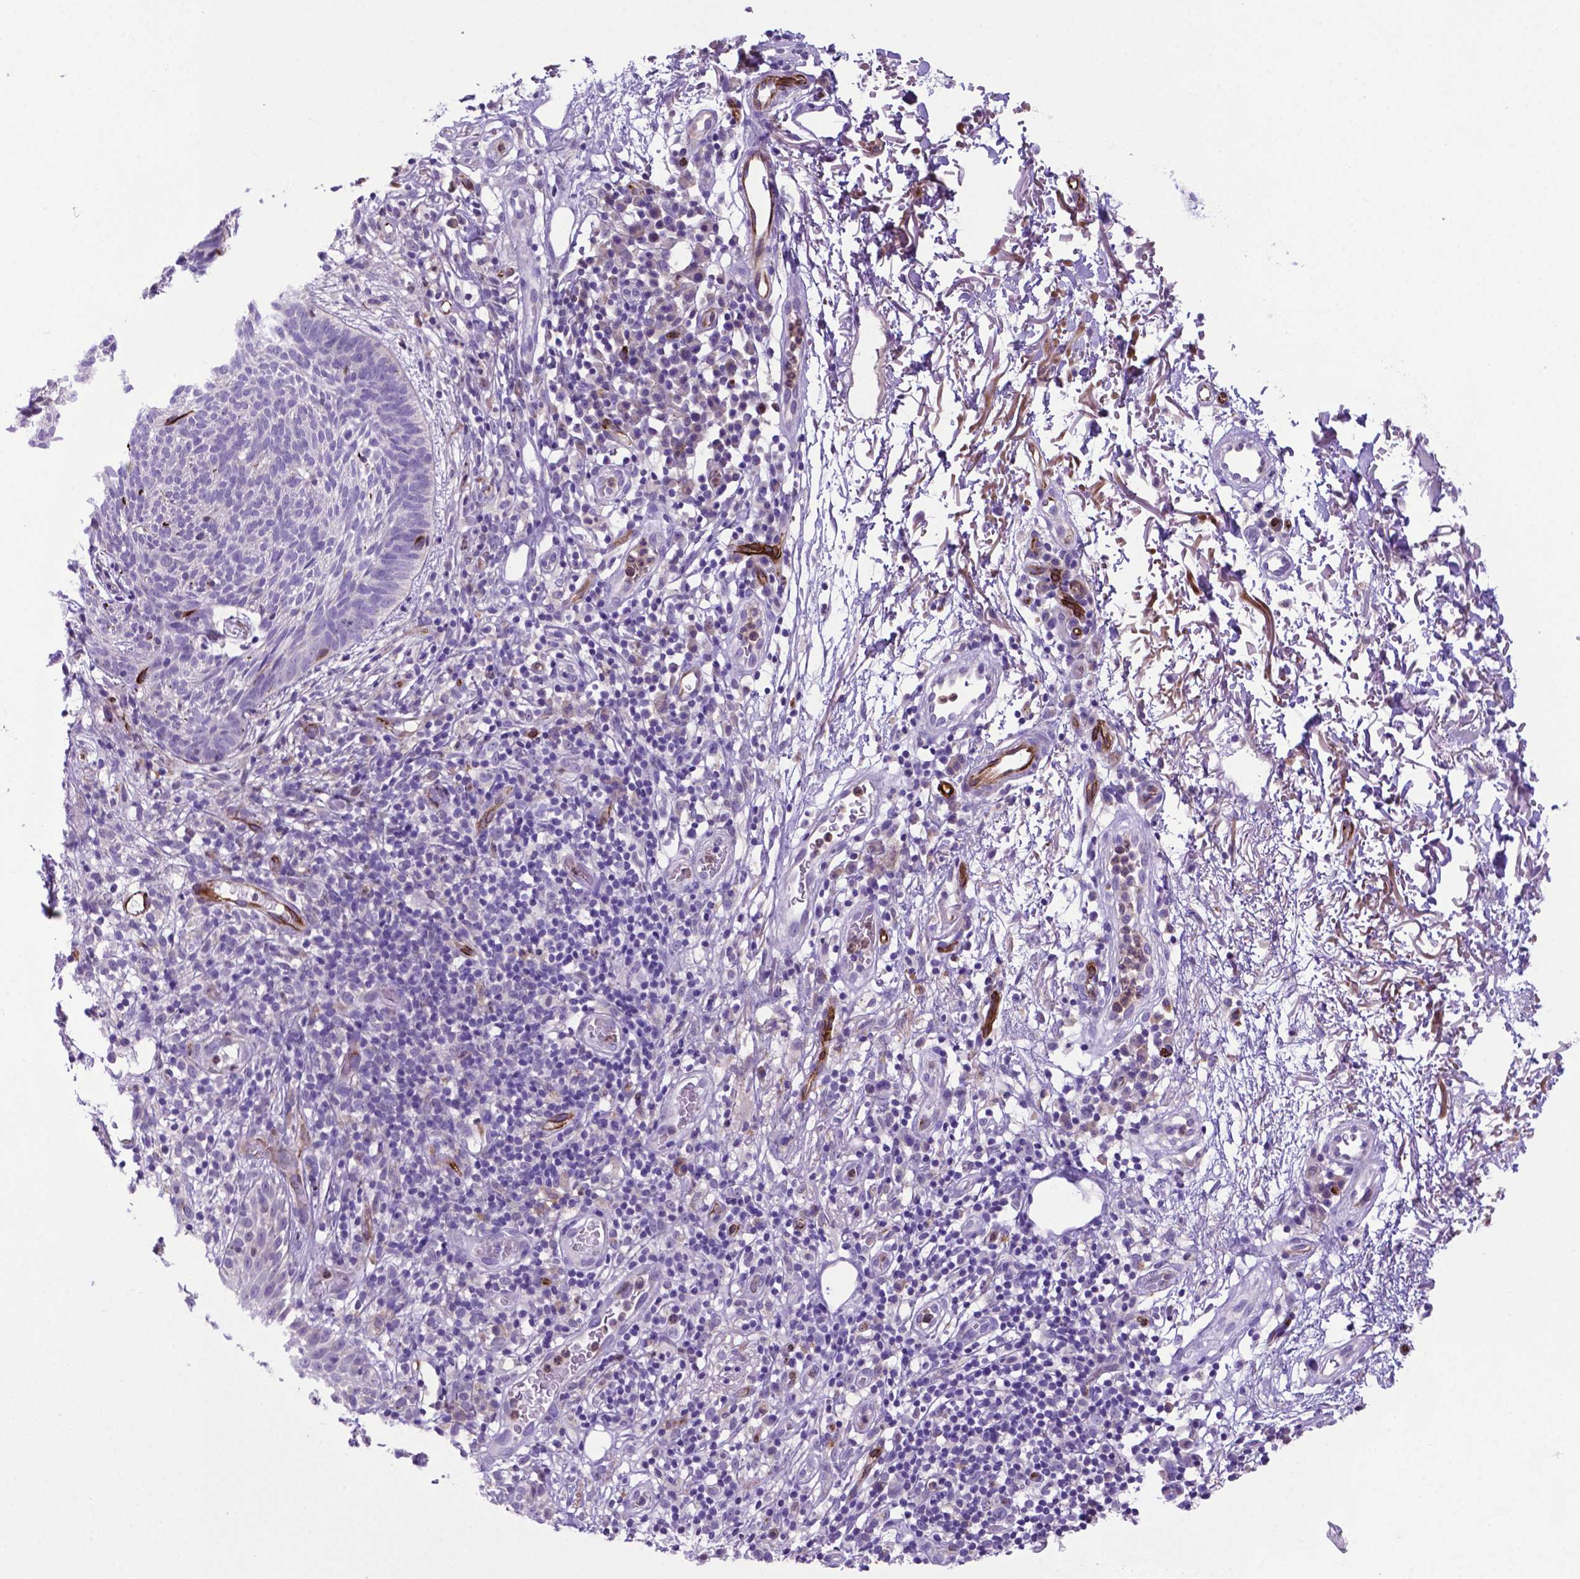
{"staining": {"intensity": "negative", "quantity": "none", "location": "none"}, "tissue": "skin cancer", "cell_type": "Tumor cells", "image_type": "cancer", "snomed": [{"axis": "morphology", "description": "Normal tissue, NOS"}, {"axis": "morphology", "description": "Basal cell carcinoma"}, {"axis": "topography", "description": "Skin"}], "caption": "Skin basal cell carcinoma was stained to show a protein in brown. There is no significant positivity in tumor cells.", "gene": "LZTR1", "patient": {"sex": "male", "age": 68}}